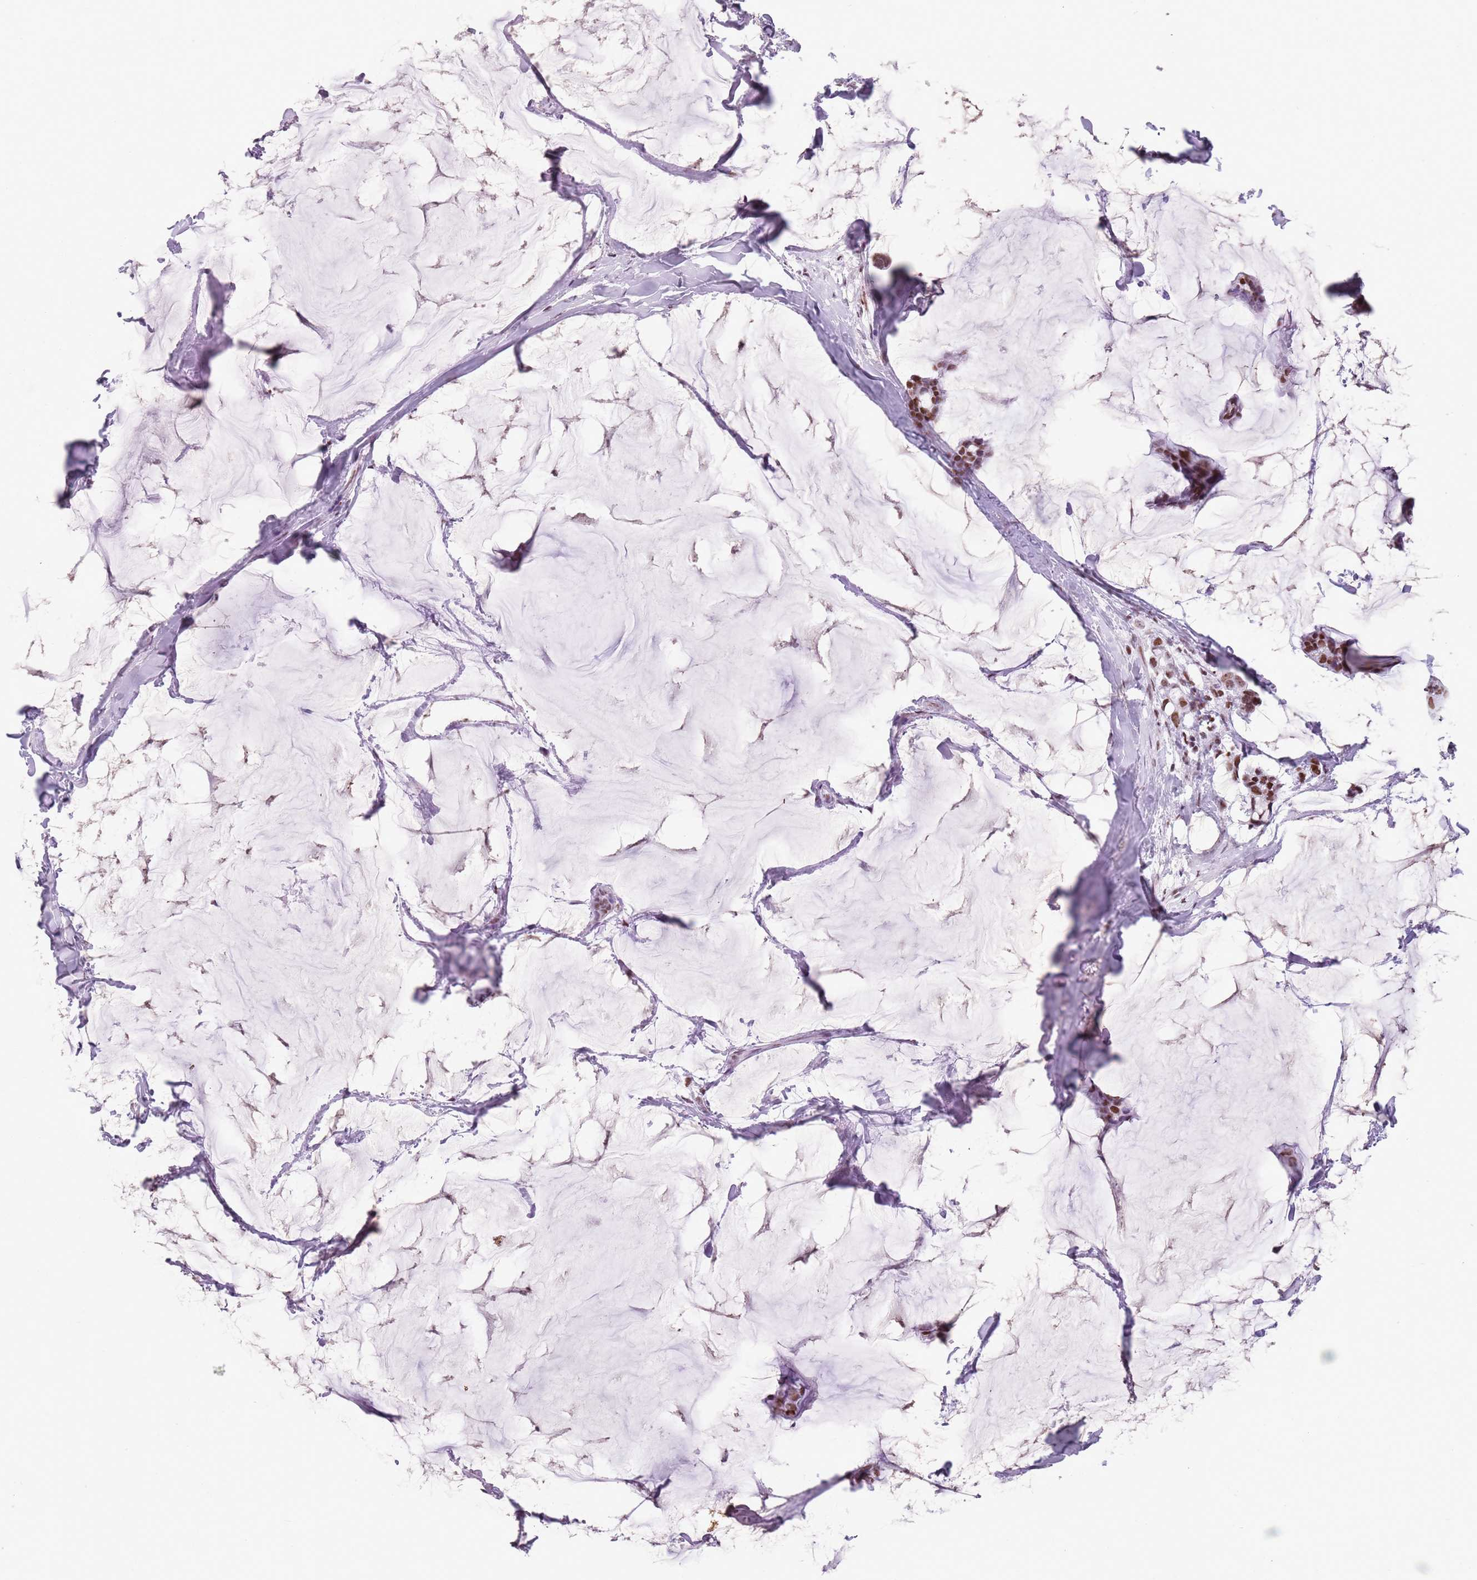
{"staining": {"intensity": "moderate", "quantity": ">75%", "location": "nuclear"}, "tissue": "breast cancer", "cell_type": "Tumor cells", "image_type": "cancer", "snomed": [{"axis": "morphology", "description": "Duct carcinoma"}, {"axis": "topography", "description": "Breast"}], "caption": "High-magnification brightfield microscopy of breast cancer (invasive ductal carcinoma) stained with DAB (brown) and counterstained with hematoxylin (blue). tumor cells exhibit moderate nuclear staining is seen in approximately>75% of cells. (Brightfield microscopy of DAB IHC at high magnification).", "gene": "FAM104B", "patient": {"sex": "female", "age": 93}}